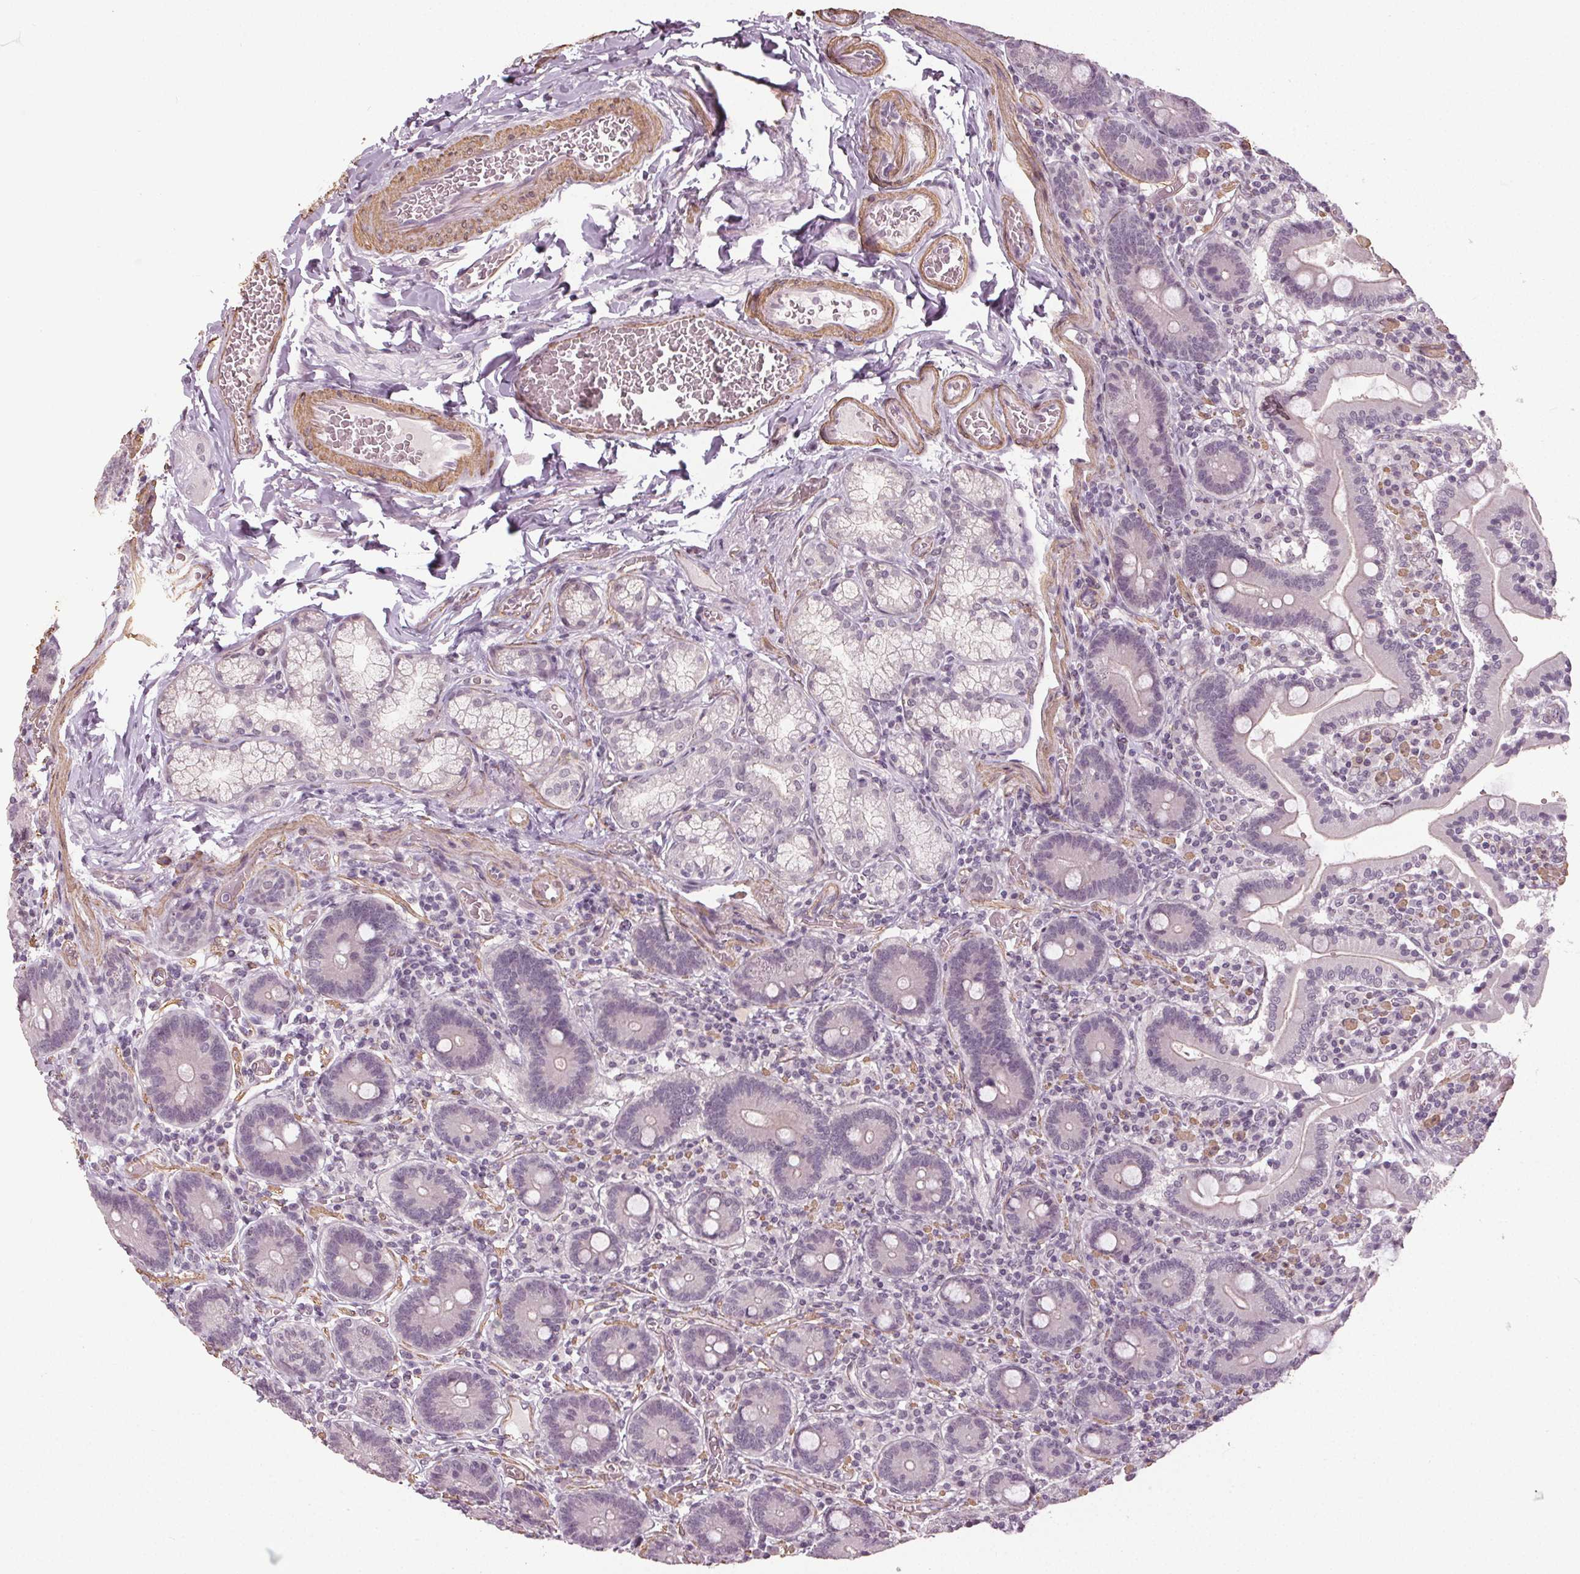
{"staining": {"intensity": "negative", "quantity": "none", "location": "none"}, "tissue": "duodenum", "cell_type": "Glandular cells", "image_type": "normal", "snomed": [{"axis": "morphology", "description": "Normal tissue, NOS"}, {"axis": "topography", "description": "Duodenum"}], "caption": "An IHC image of unremarkable duodenum is shown. There is no staining in glandular cells of duodenum. (Stains: DAB (3,3'-diaminobenzidine) immunohistochemistry (IHC) with hematoxylin counter stain, Microscopy: brightfield microscopy at high magnification).", "gene": "PKP1", "patient": {"sex": "female", "age": 62}}